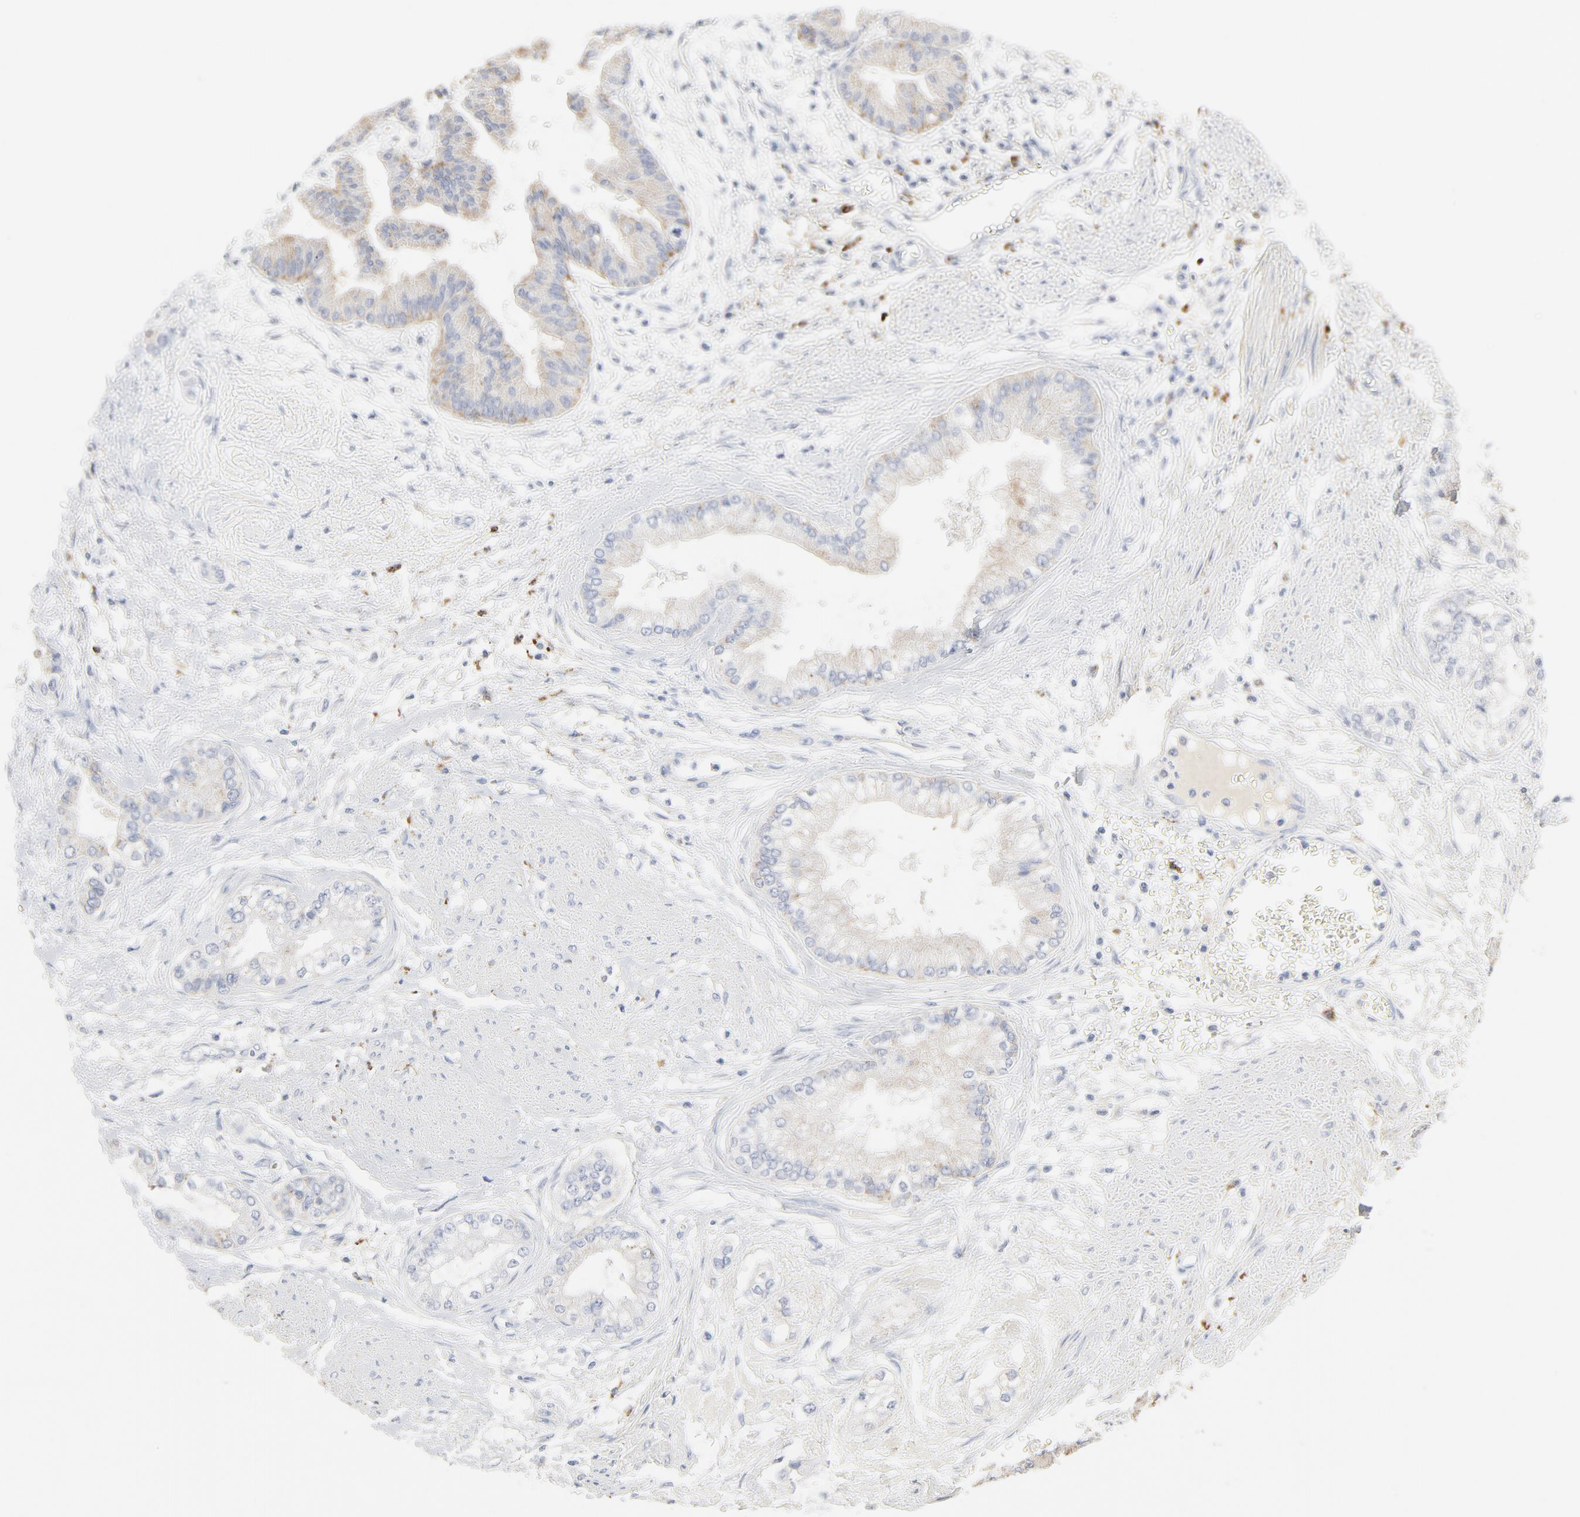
{"staining": {"intensity": "weak", "quantity": "25%-75%", "location": "cytoplasmic/membranous"}, "tissue": "liver cancer", "cell_type": "Tumor cells", "image_type": "cancer", "snomed": [{"axis": "morphology", "description": "Cholangiocarcinoma"}, {"axis": "topography", "description": "Liver"}], "caption": "Protein analysis of liver cholangiocarcinoma tissue exhibits weak cytoplasmic/membranous positivity in about 25%-75% of tumor cells.", "gene": "MAGEB17", "patient": {"sex": "female", "age": 79}}